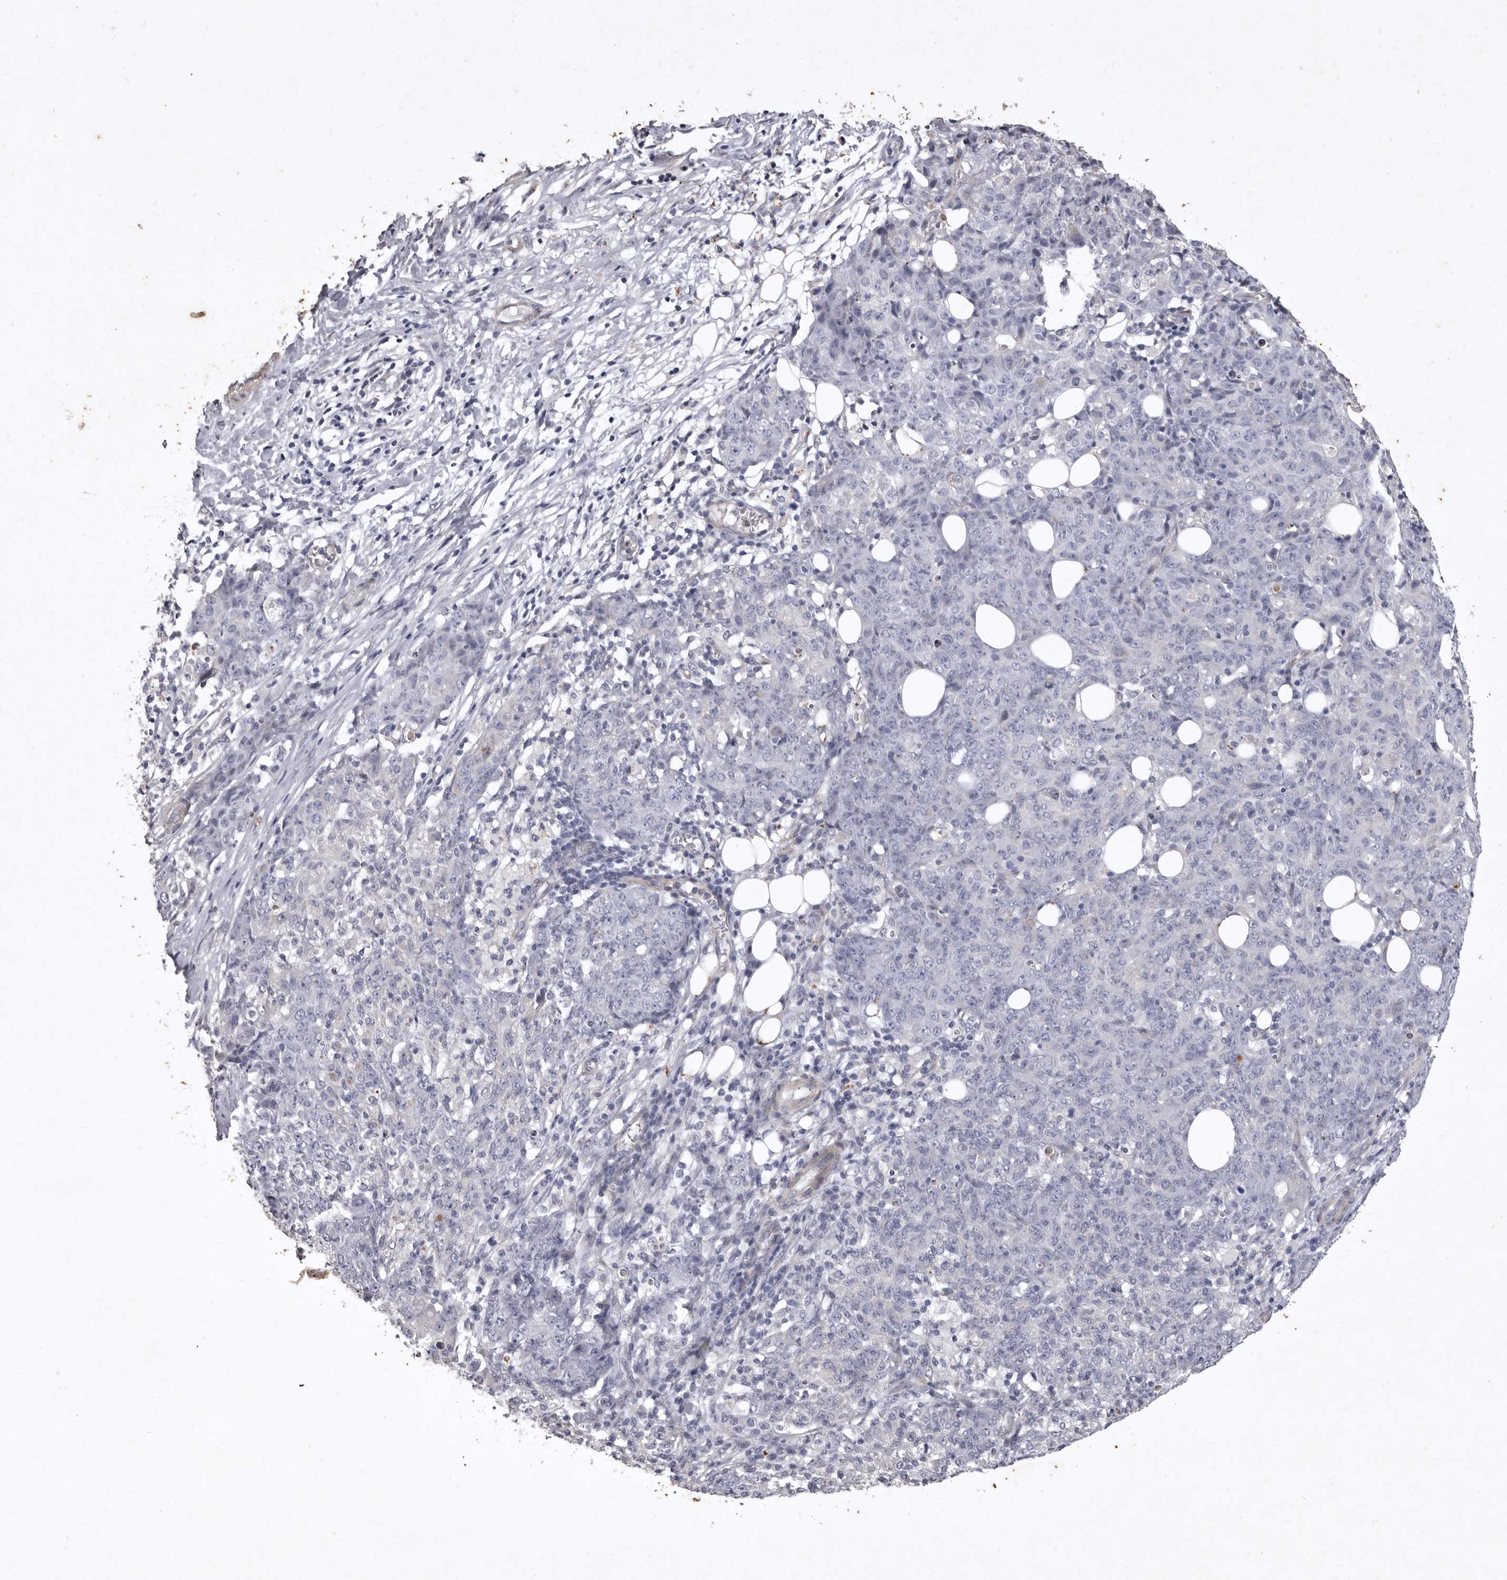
{"staining": {"intensity": "negative", "quantity": "none", "location": "none"}, "tissue": "ovarian cancer", "cell_type": "Tumor cells", "image_type": "cancer", "snomed": [{"axis": "morphology", "description": "Carcinoma, endometroid"}, {"axis": "topography", "description": "Ovary"}], "caption": "Tumor cells show no significant expression in endometroid carcinoma (ovarian).", "gene": "NKAIN4", "patient": {"sex": "female", "age": 42}}